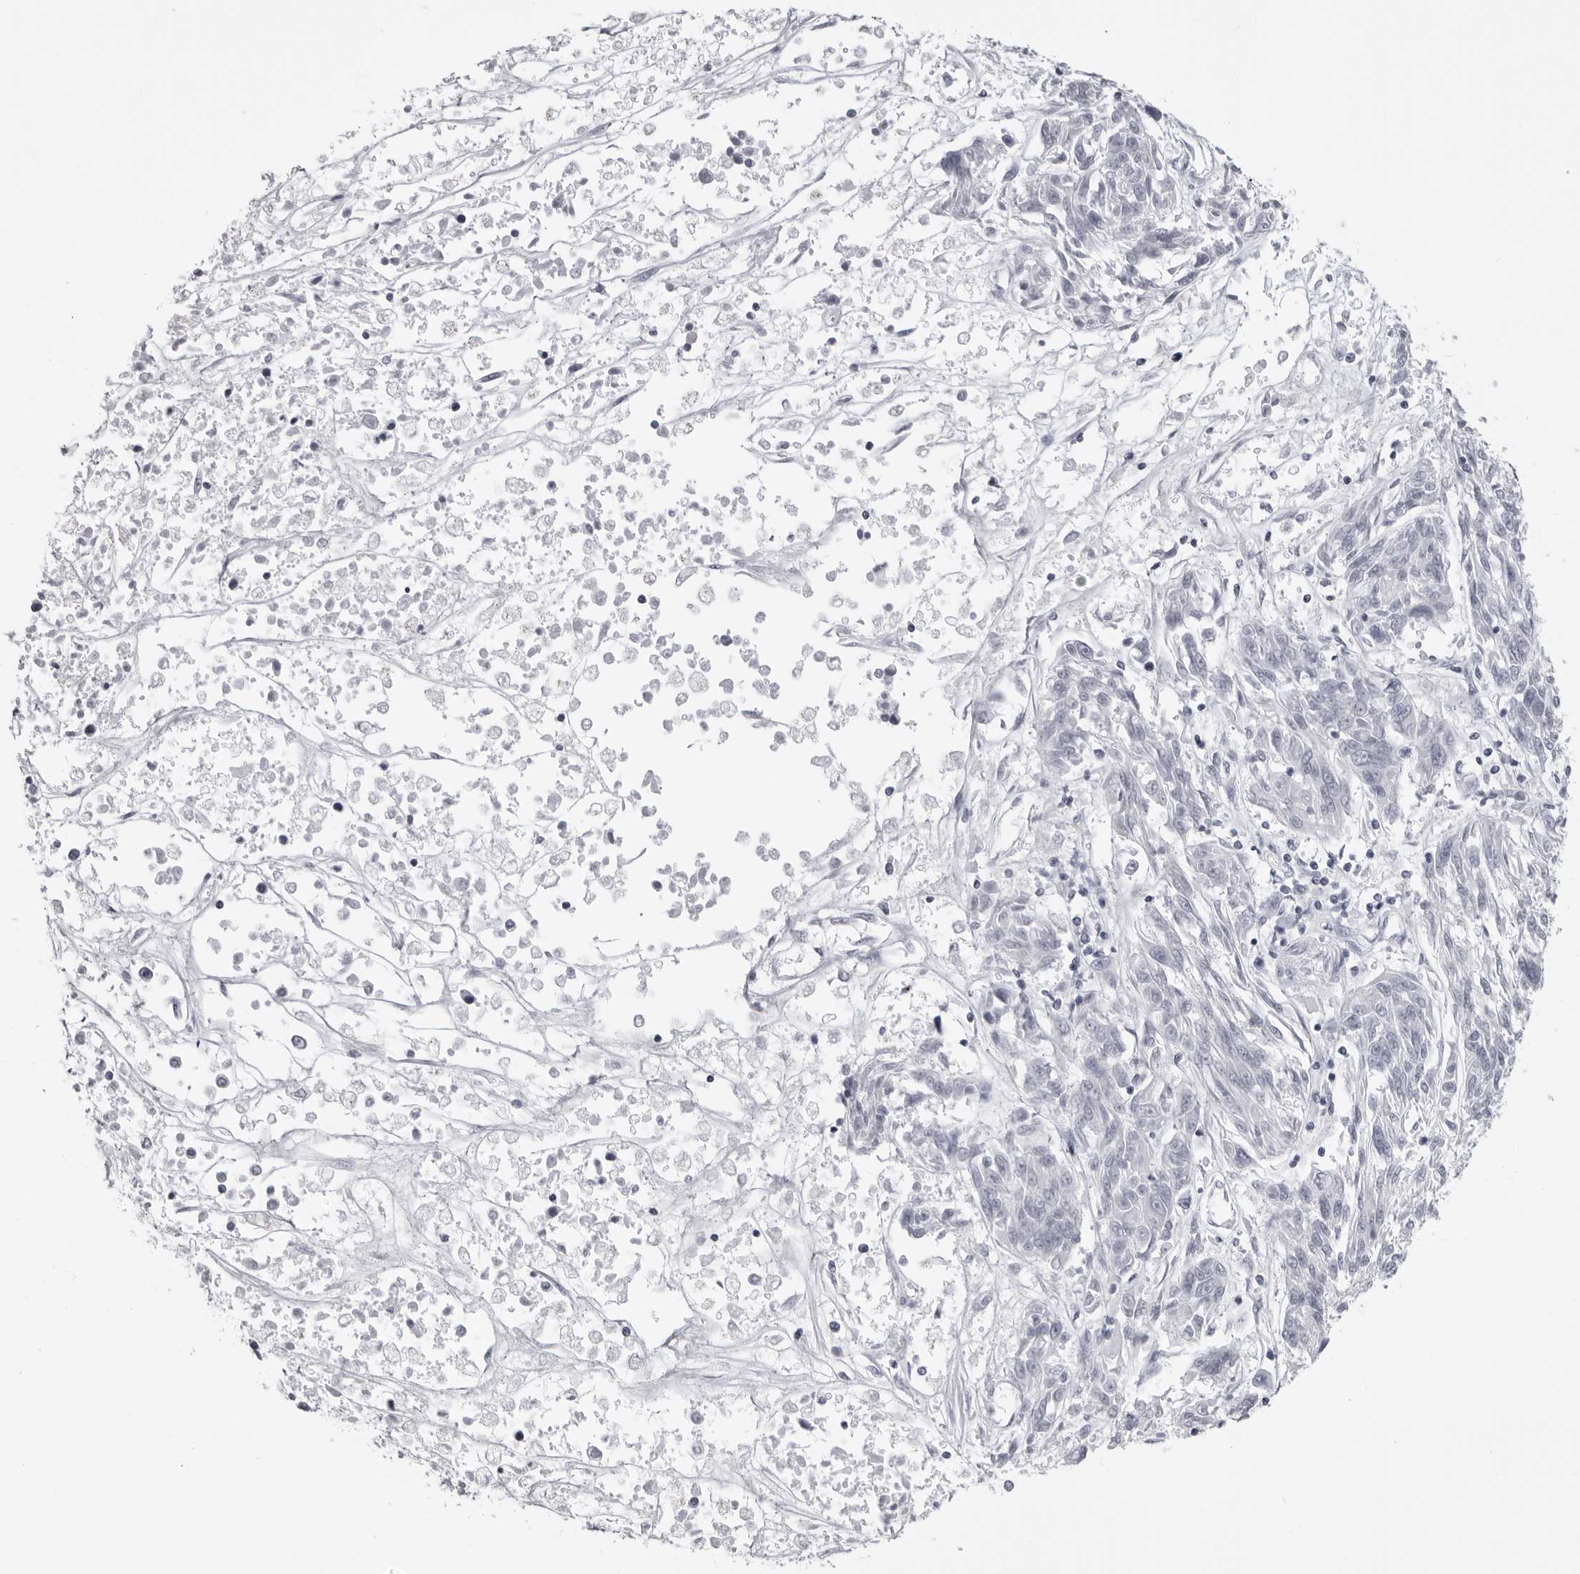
{"staining": {"intensity": "negative", "quantity": "none", "location": "none"}, "tissue": "melanoma", "cell_type": "Tumor cells", "image_type": "cancer", "snomed": [{"axis": "morphology", "description": "Malignant melanoma, NOS"}, {"axis": "topography", "description": "Skin"}], "caption": "A high-resolution histopathology image shows IHC staining of malignant melanoma, which displays no significant positivity in tumor cells.", "gene": "DNALI1", "patient": {"sex": "male", "age": 53}}